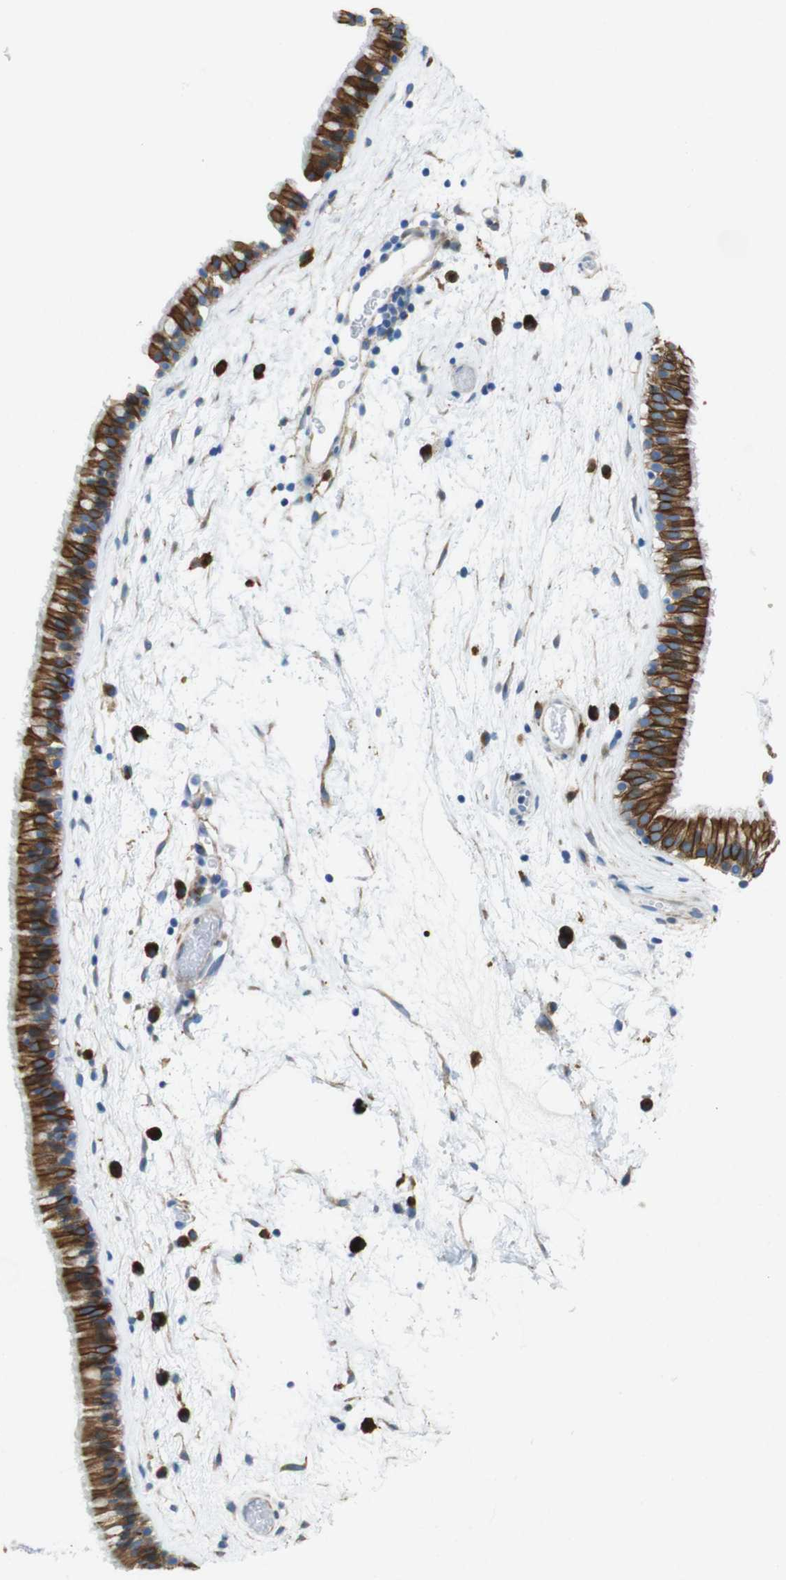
{"staining": {"intensity": "strong", "quantity": ">75%", "location": "cytoplasmic/membranous"}, "tissue": "nasopharynx", "cell_type": "Respiratory epithelial cells", "image_type": "normal", "snomed": [{"axis": "morphology", "description": "Normal tissue, NOS"}, {"axis": "morphology", "description": "Inflammation, NOS"}, {"axis": "topography", "description": "Nasopharynx"}], "caption": "Protein analysis of benign nasopharynx exhibits strong cytoplasmic/membranous expression in approximately >75% of respiratory epithelial cells. Nuclei are stained in blue.", "gene": "CLMN", "patient": {"sex": "male", "age": 48}}